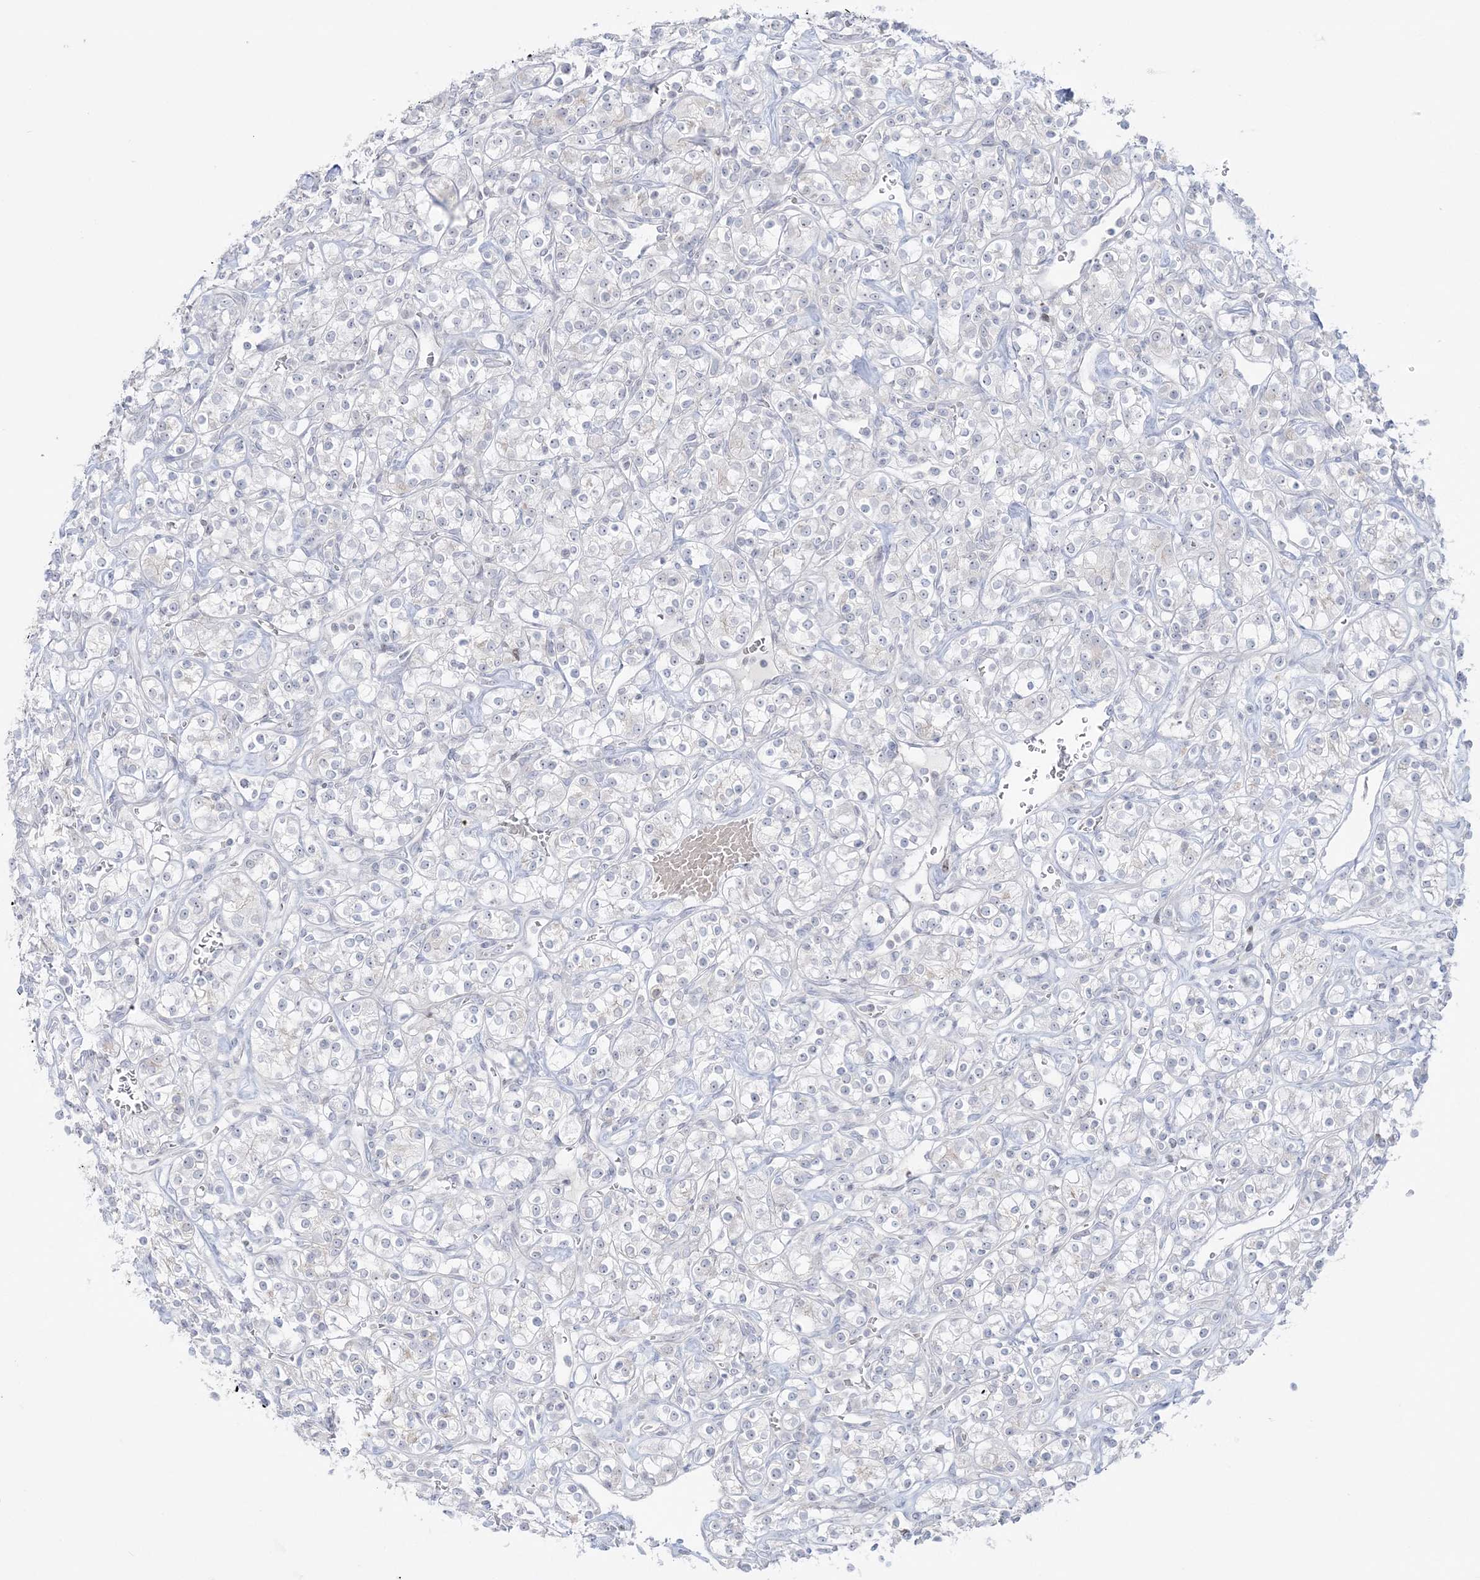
{"staining": {"intensity": "negative", "quantity": "none", "location": "none"}, "tissue": "renal cancer", "cell_type": "Tumor cells", "image_type": "cancer", "snomed": [{"axis": "morphology", "description": "Adenocarcinoma, NOS"}, {"axis": "topography", "description": "Kidney"}], "caption": "This histopathology image is of renal cancer stained with immunohistochemistry to label a protein in brown with the nuclei are counter-stained blue. There is no expression in tumor cells. (Stains: DAB (3,3'-diaminobenzidine) immunohistochemistry with hematoxylin counter stain, Microscopy: brightfield microscopy at high magnification).", "gene": "SH3BP4", "patient": {"sex": "male", "age": 77}}